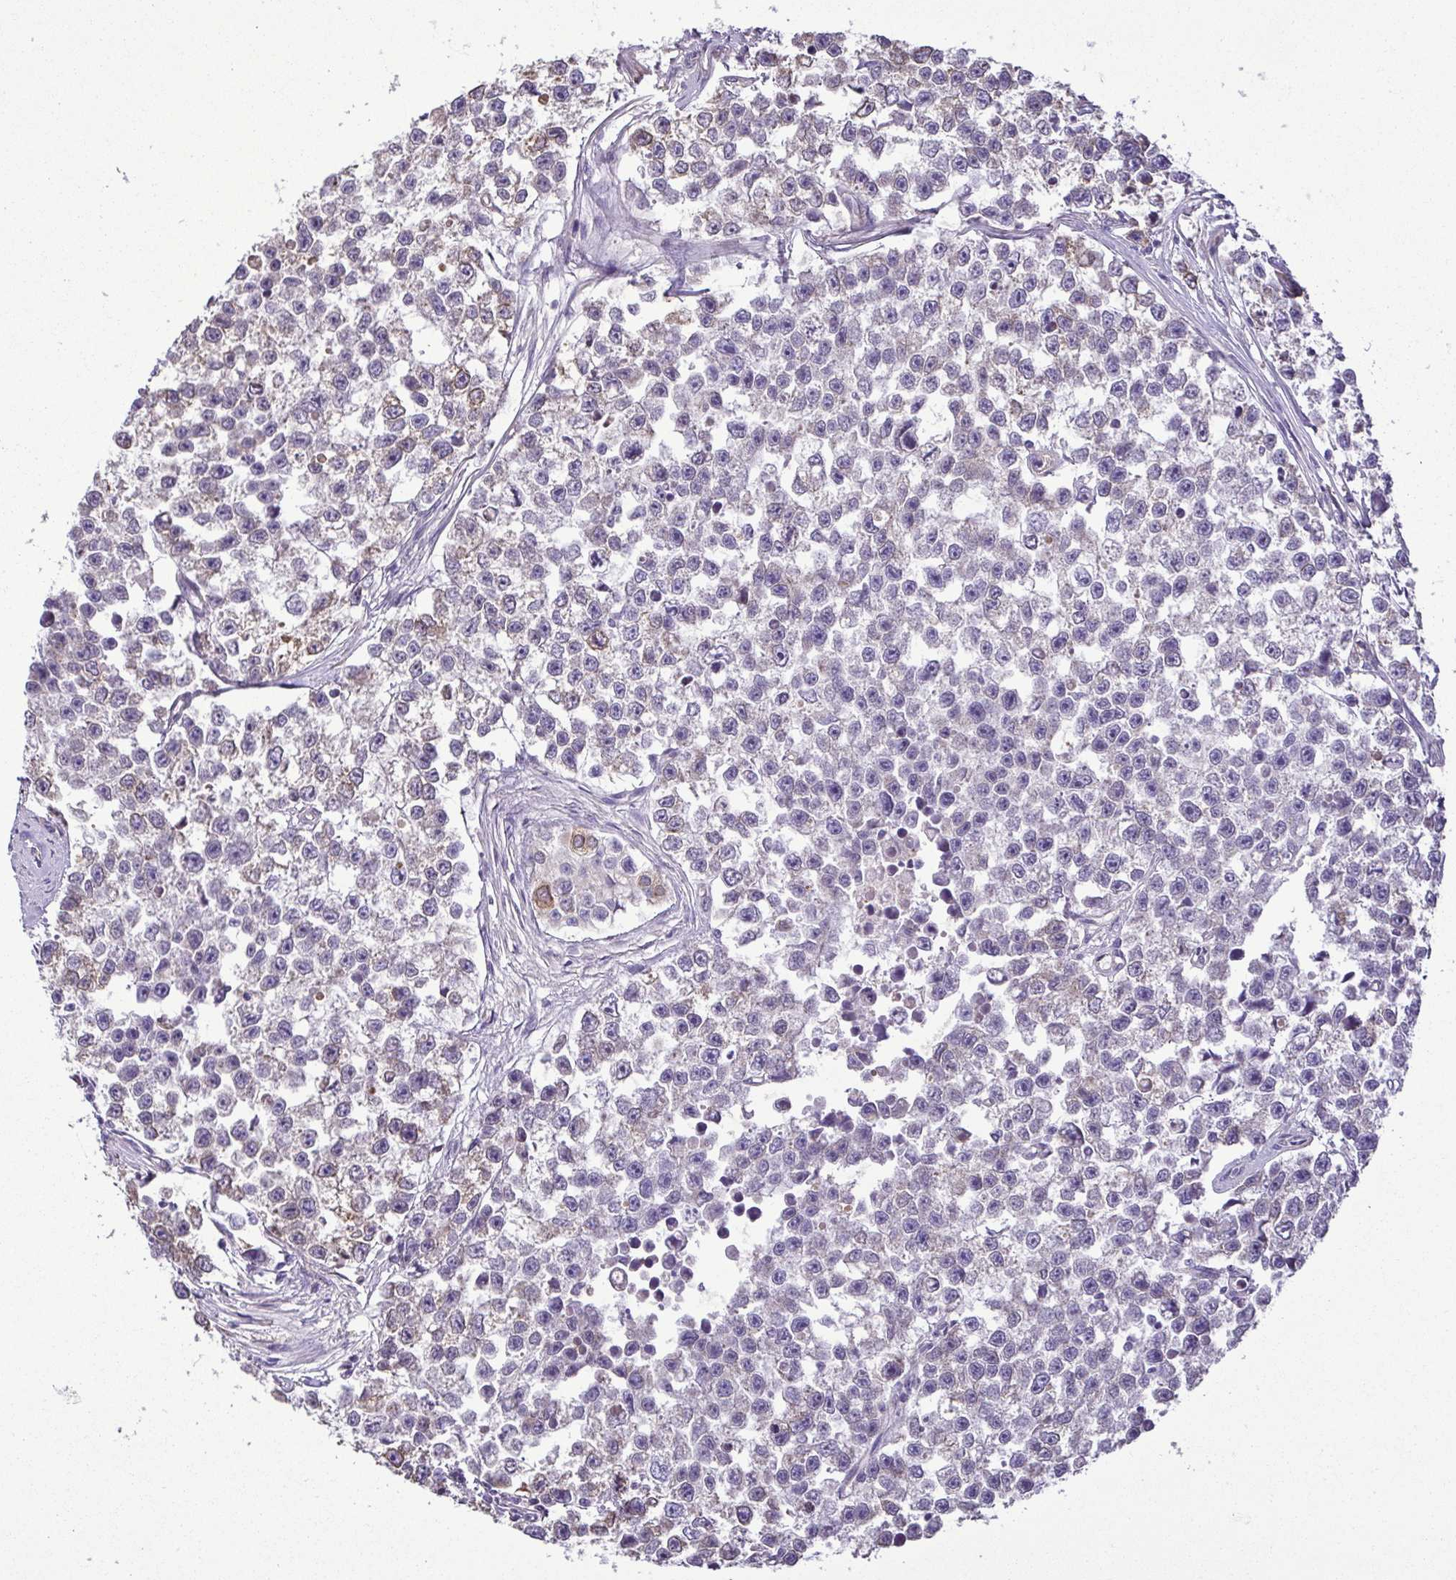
{"staining": {"intensity": "negative", "quantity": "none", "location": "none"}, "tissue": "testis cancer", "cell_type": "Tumor cells", "image_type": "cancer", "snomed": [{"axis": "morphology", "description": "Seminoma, NOS"}, {"axis": "topography", "description": "Testis"}], "caption": "Immunohistochemistry (IHC) histopathology image of neoplastic tissue: human testis cancer stained with DAB shows no significant protein expression in tumor cells.", "gene": "MYL10", "patient": {"sex": "male", "age": 26}}